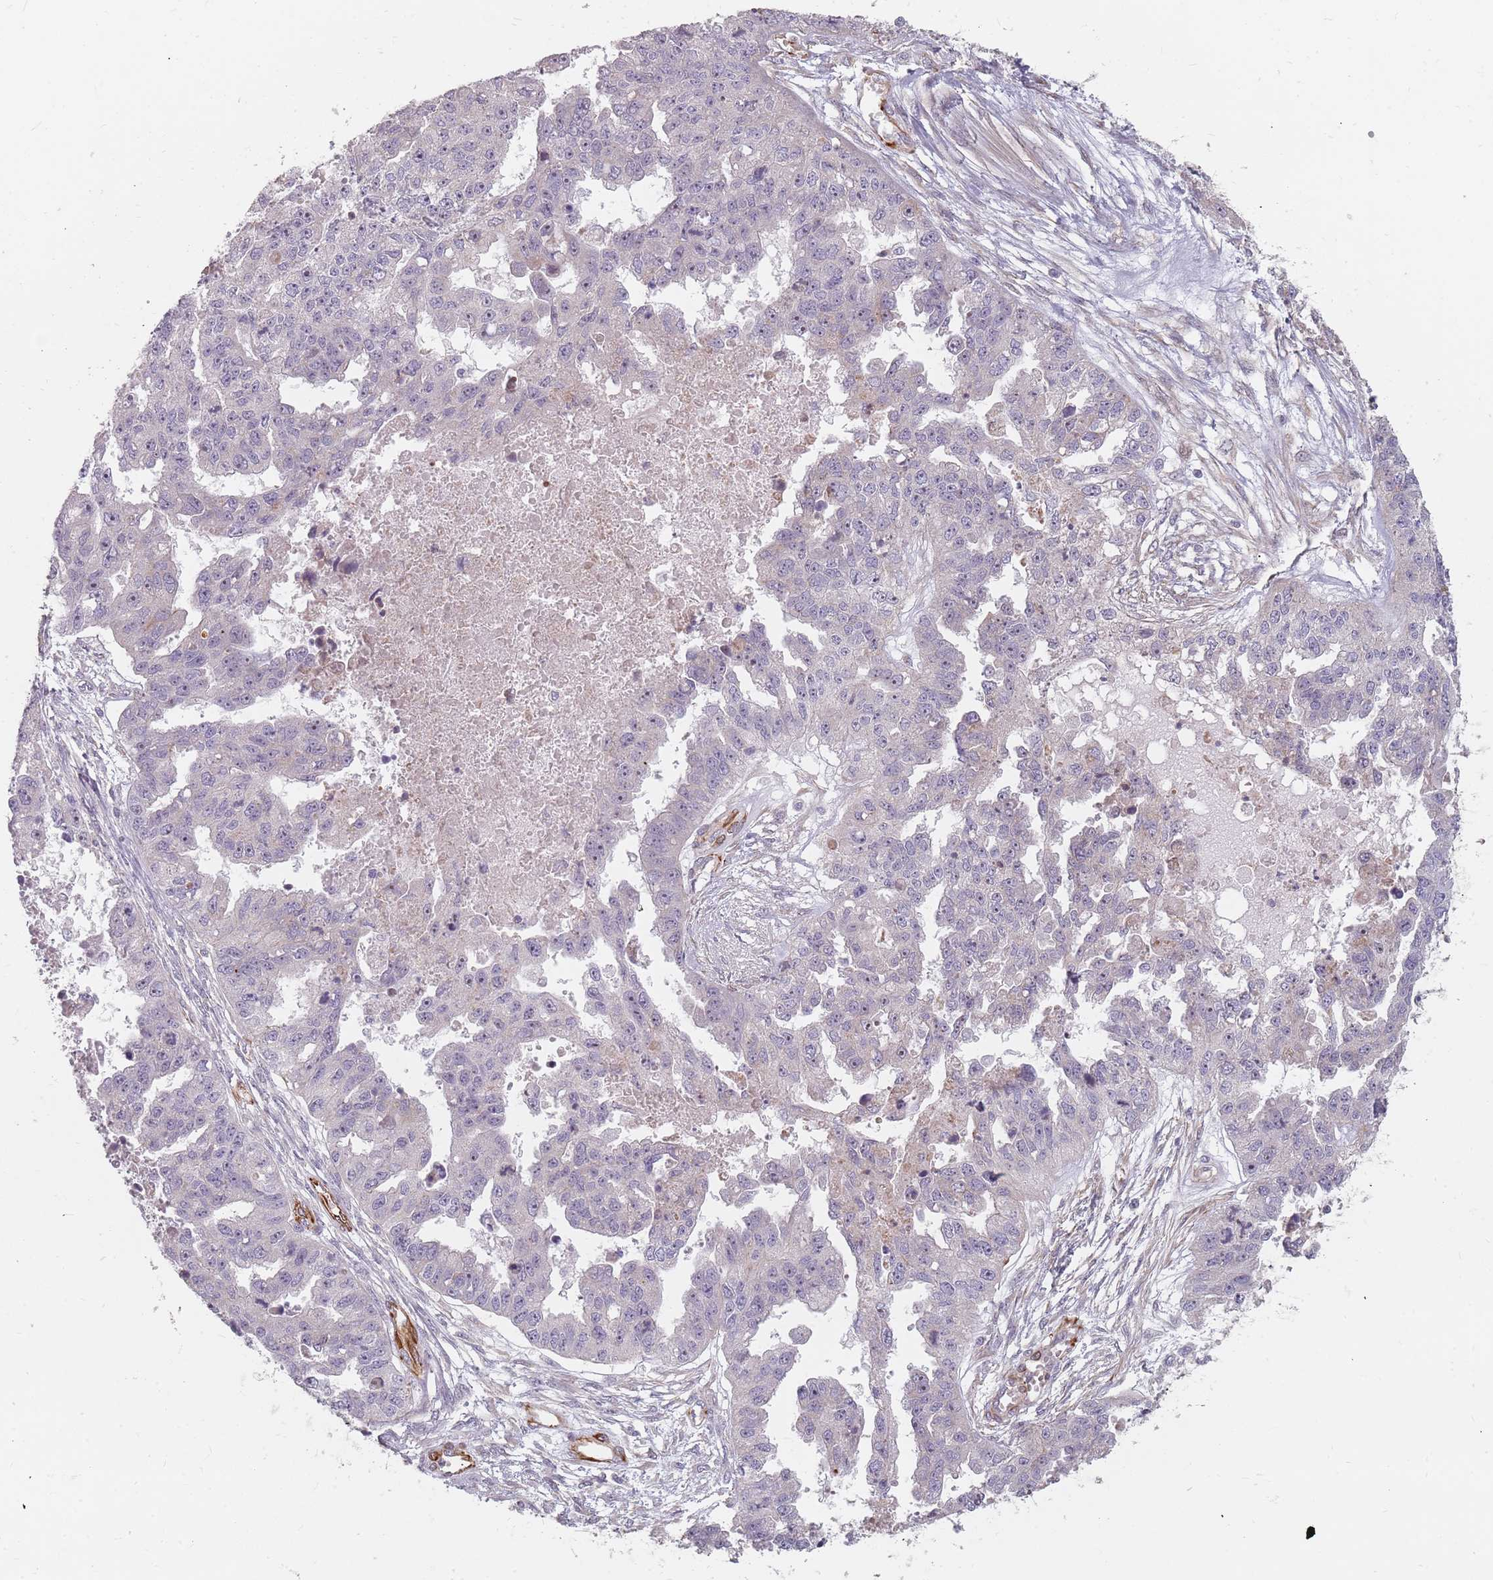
{"staining": {"intensity": "negative", "quantity": "none", "location": "none"}, "tissue": "ovarian cancer", "cell_type": "Tumor cells", "image_type": "cancer", "snomed": [{"axis": "morphology", "description": "Cystadenocarcinoma, serous, NOS"}, {"axis": "topography", "description": "Ovary"}], "caption": "Tumor cells are negative for brown protein staining in ovarian cancer (serous cystadenocarcinoma).", "gene": "GAS2L3", "patient": {"sex": "female", "age": 58}}